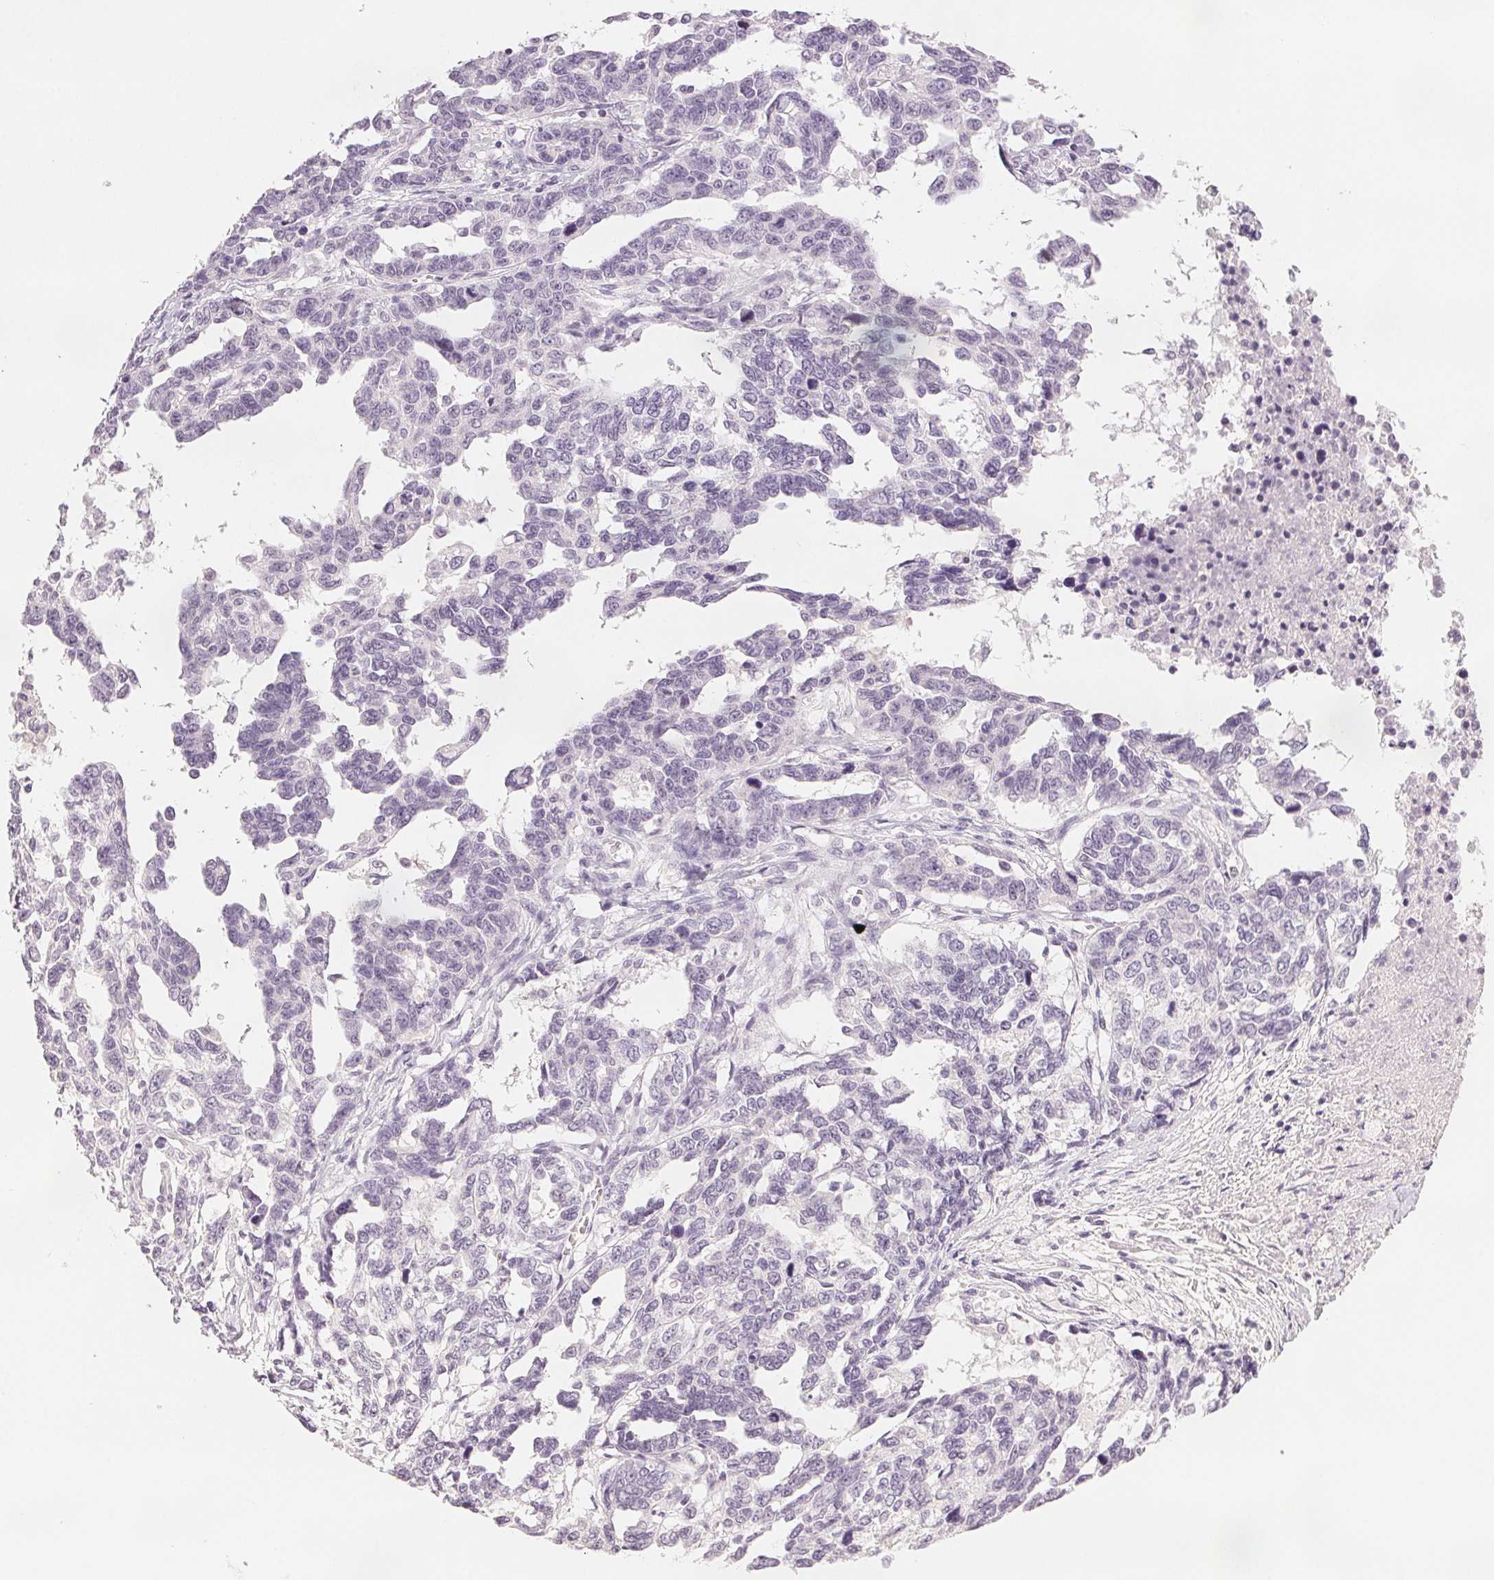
{"staining": {"intensity": "negative", "quantity": "none", "location": "none"}, "tissue": "ovarian cancer", "cell_type": "Tumor cells", "image_type": "cancer", "snomed": [{"axis": "morphology", "description": "Cystadenocarcinoma, serous, NOS"}, {"axis": "topography", "description": "Ovary"}], "caption": "DAB (3,3'-diaminobenzidine) immunohistochemical staining of ovarian cancer (serous cystadenocarcinoma) reveals no significant expression in tumor cells.", "gene": "SCGN", "patient": {"sex": "female", "age": 69}}